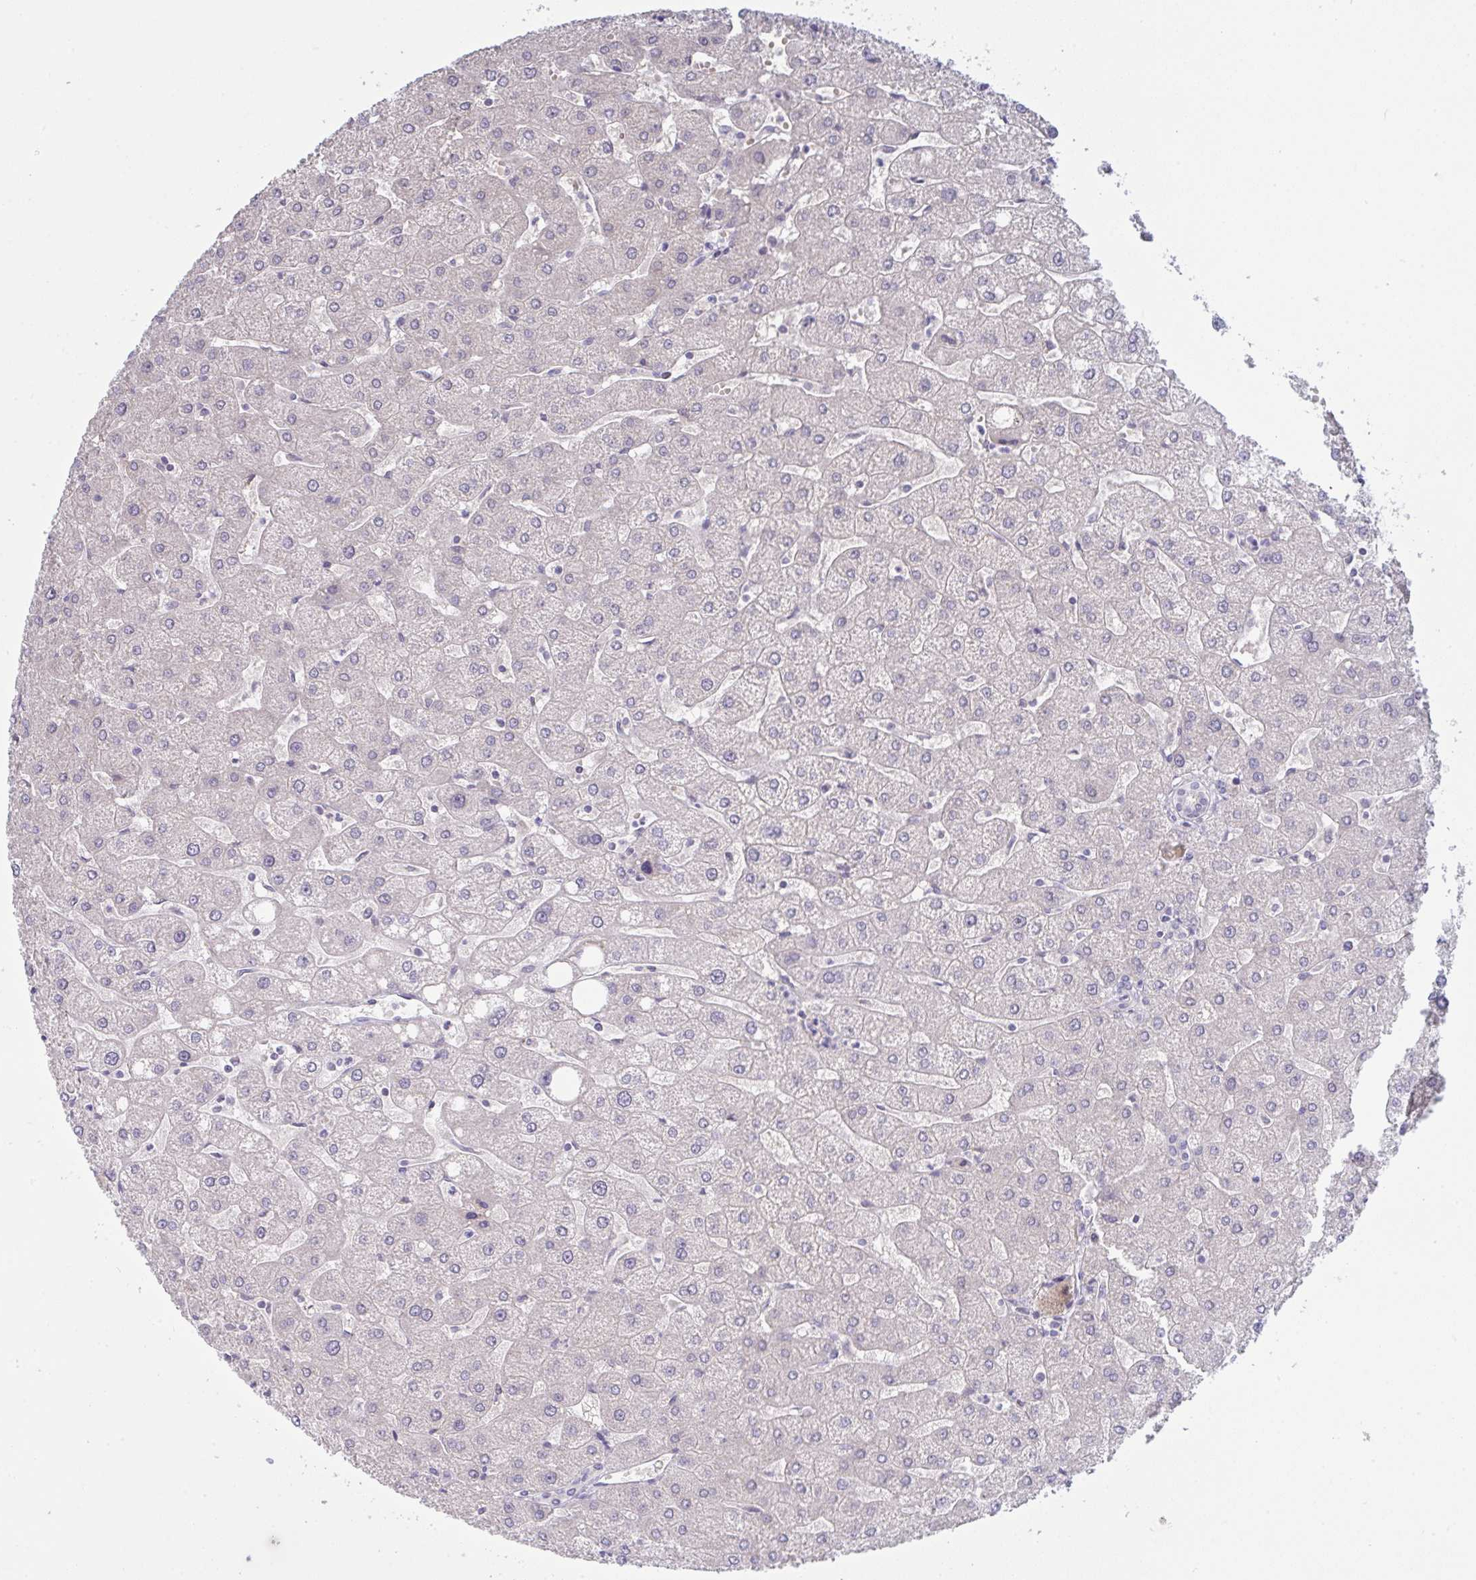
{"staining": {"intensity": "negative", "quantity": "none", "location": "none"}, "tissue": "liver", "cell_type": "Cholangiocytes", "image_type": "normal", "snomed": [{"axis": "morphology", "description": "Normal tissue, NOS"}, {"axis": "topography", "description": "Liver"}], "caption": "Immunohistochemistry image of unremarkable liver stained for a protein (brown), which shows no staining in cholangiocytes. Brightfield microscopy of immunohistochemistry (IHC) stained with DAB (brown) and hematoxylin (blue), captured at high magnification.", "gene": "ZNF784", "patient": {"sex": "male", "age": 67}}